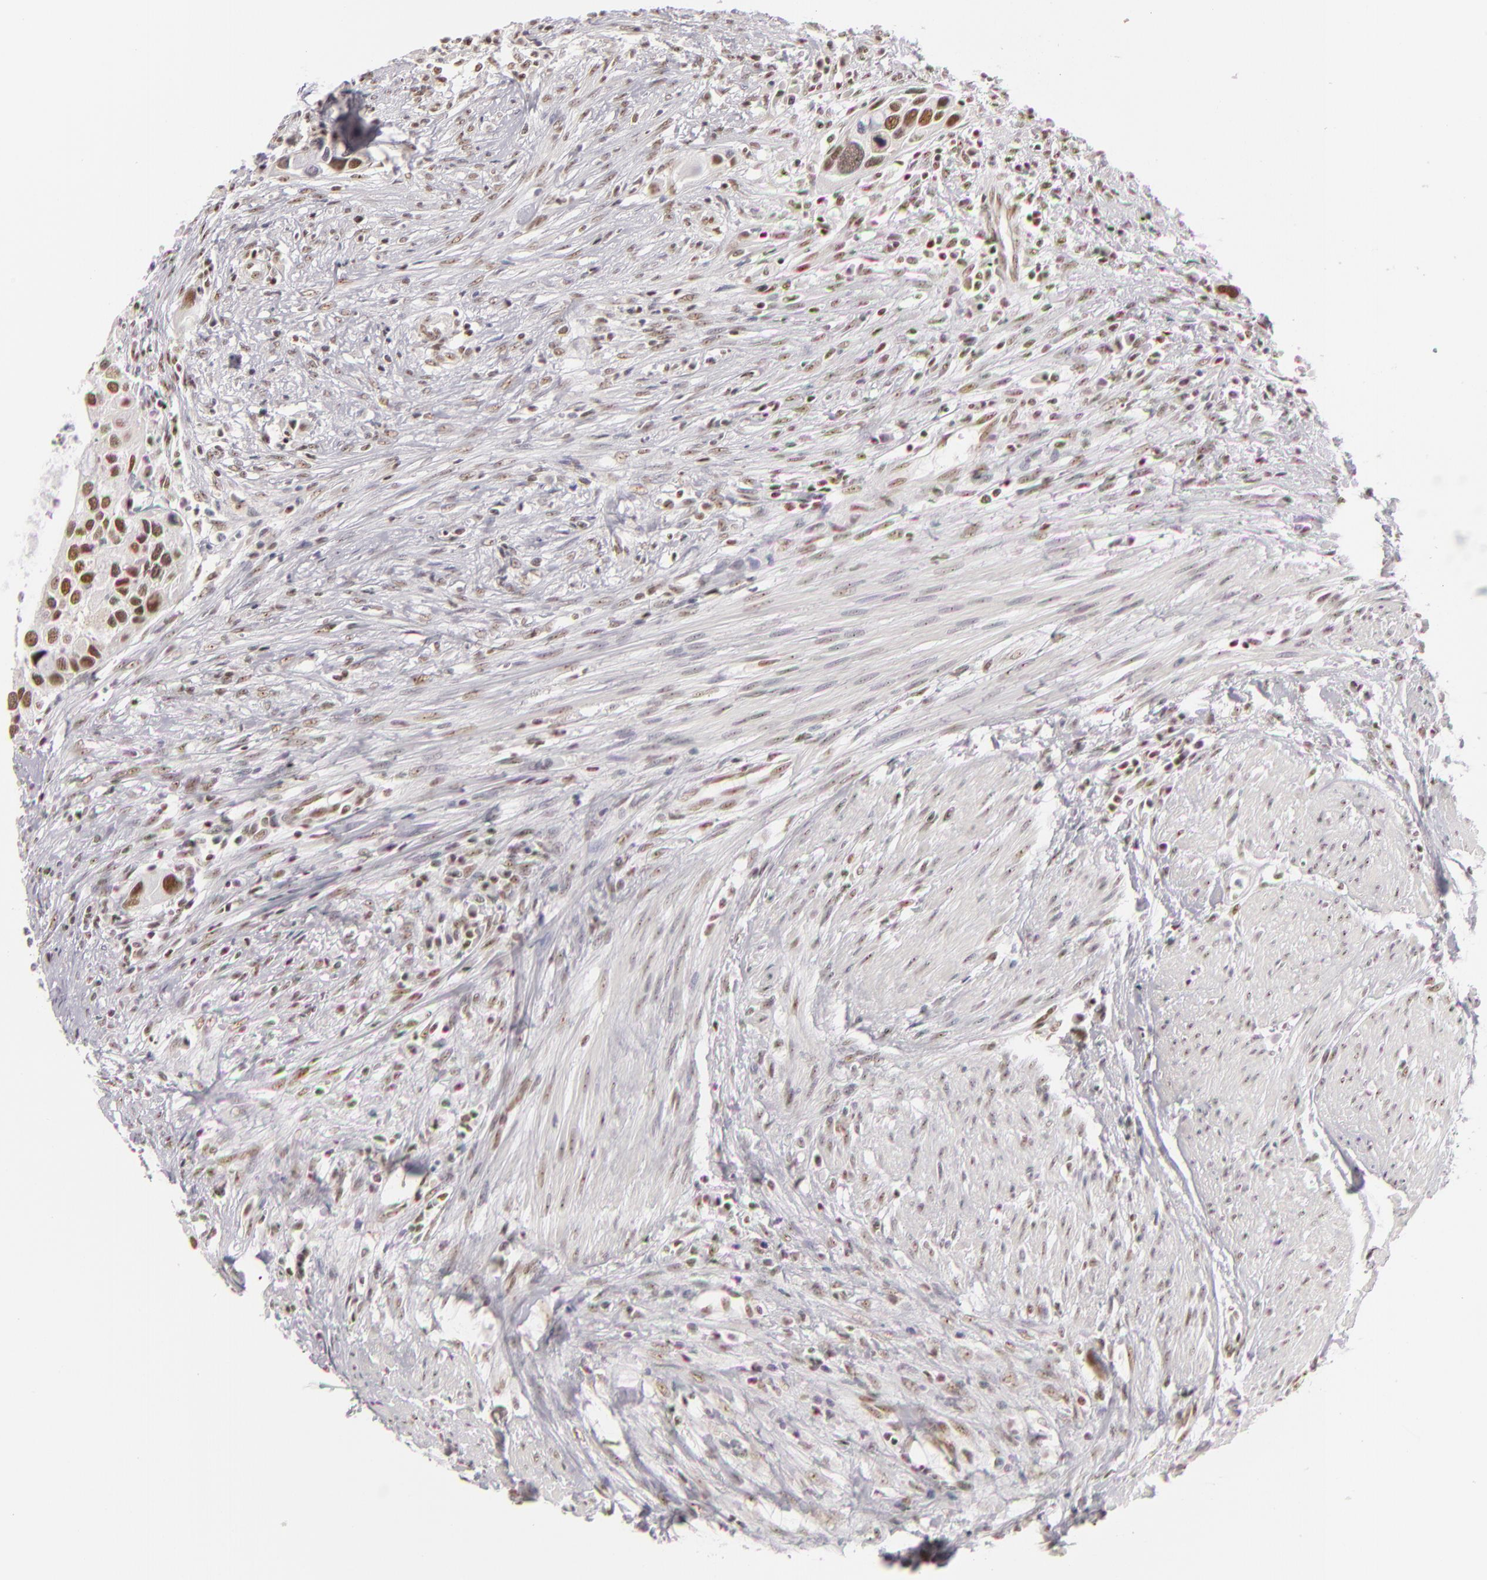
{"staining": {"intensity": "moderate", "quantity": ">75%", "location": "nuclear"}, "tissue": "urothelial cancer", "cell_type": "Tumor cells", "image_type": "cancer", "snomed": [{"axis": "morphology", "description": "Urothelial carcinoma, High grade"}, {"axis": "topography", "description": "Urinary bladder"}], "caption": "Moderate nuclear protein positivity is identified in approximately >75% of tumor cells in urothelial cancer.", "gene": "DAXX", "patient": {"sex": "male", "age": 66}}